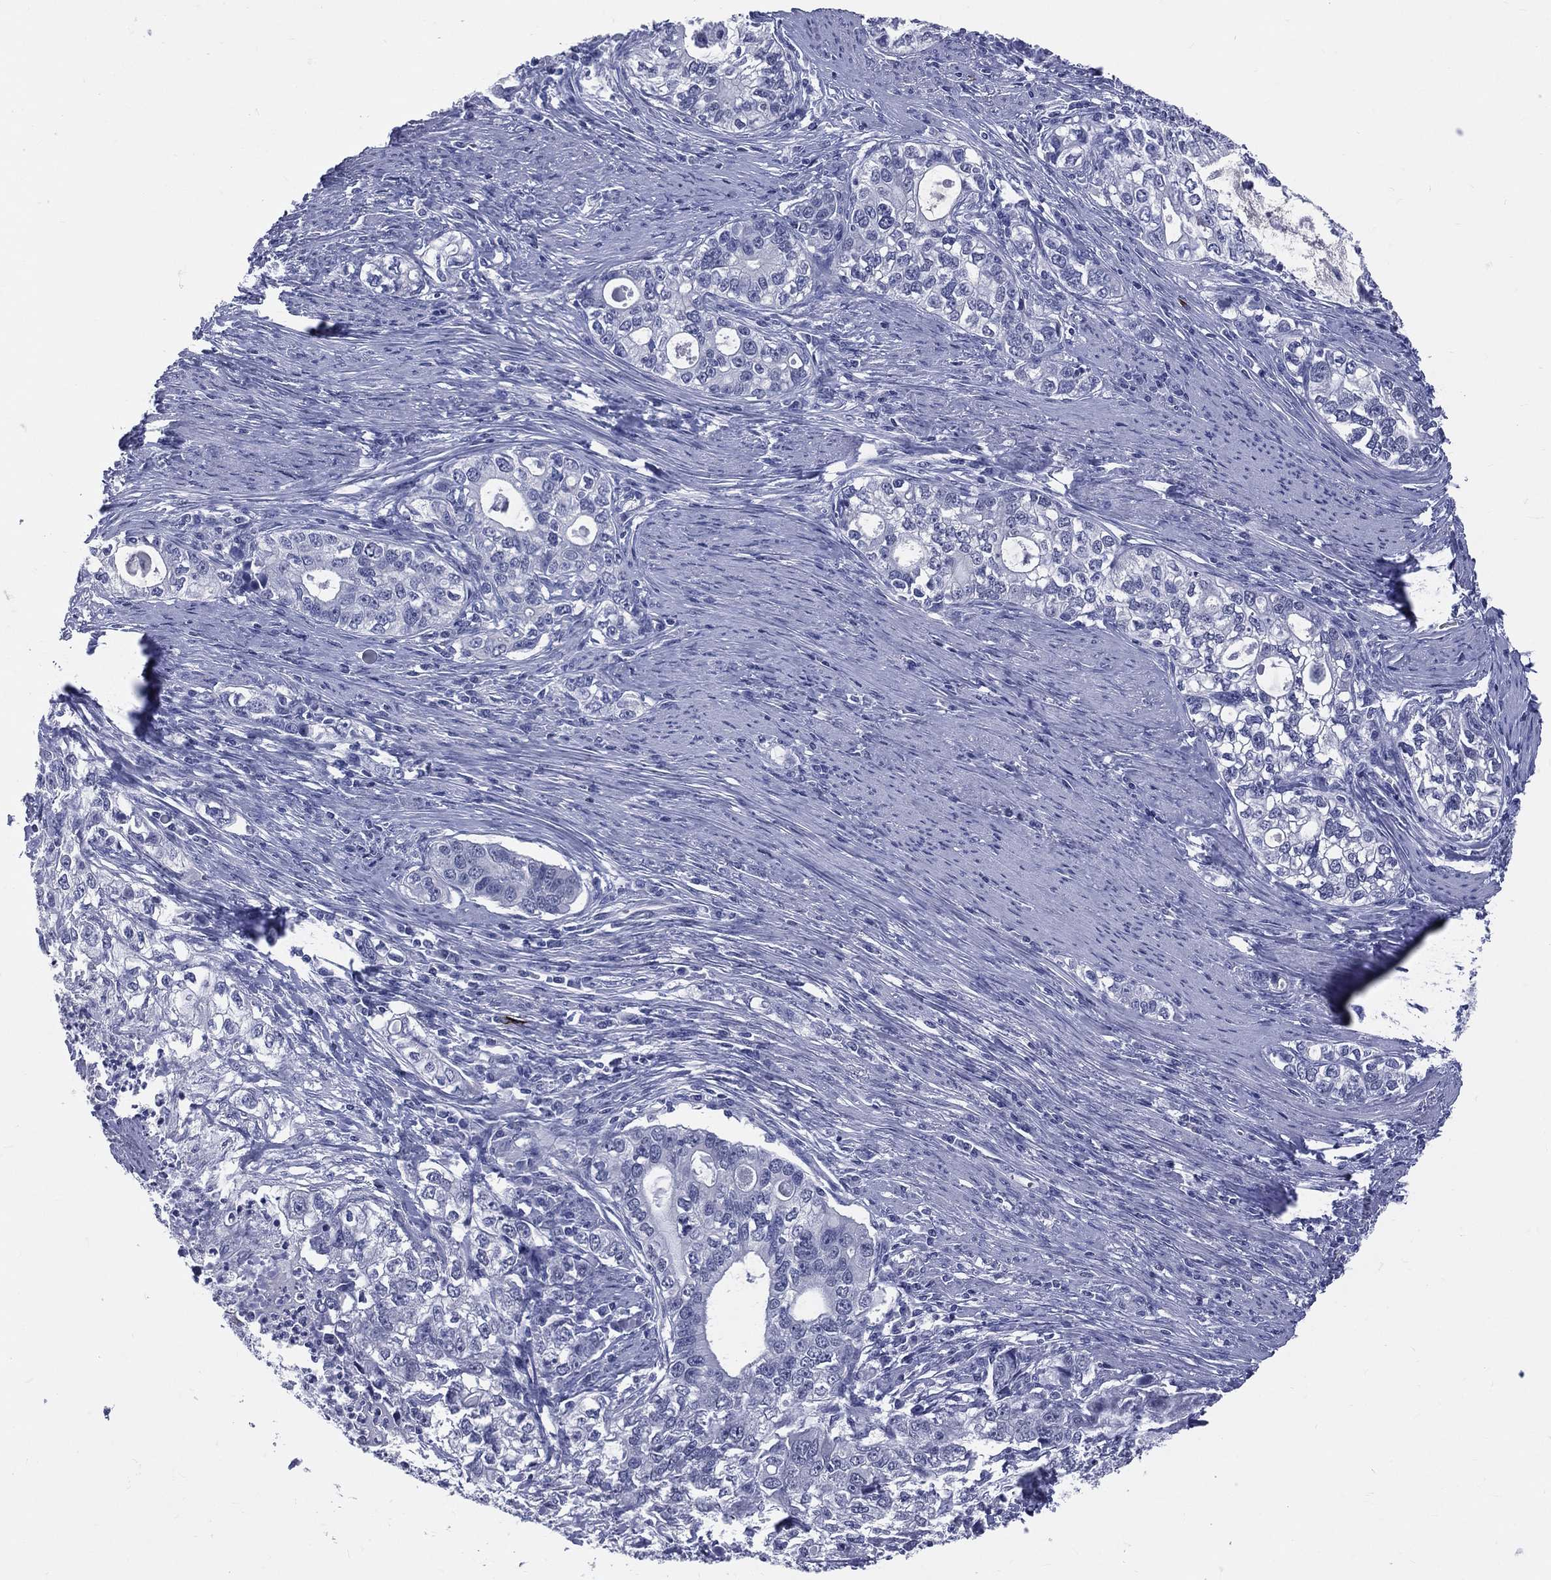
{"staining": {"intensity": "negative", "quantity": "none", "location": "none"}, "tissue": "stomach cancer", "cell_type": "Tumor cells", "image_type": "cancer", "snomed": [{"axis": "morphology", "description": "Adenocarcinoma, NOS"}, {"axis": "topography", "description": "Stomach, lower"}], "caption": "Human adenocarcinoma (stomach) stained for a protein using immunohistochemistry (IHC) shows no expression in tumor cells.", "gene": "MLLT10", "patient": {"sex": "female", "age": 72}}